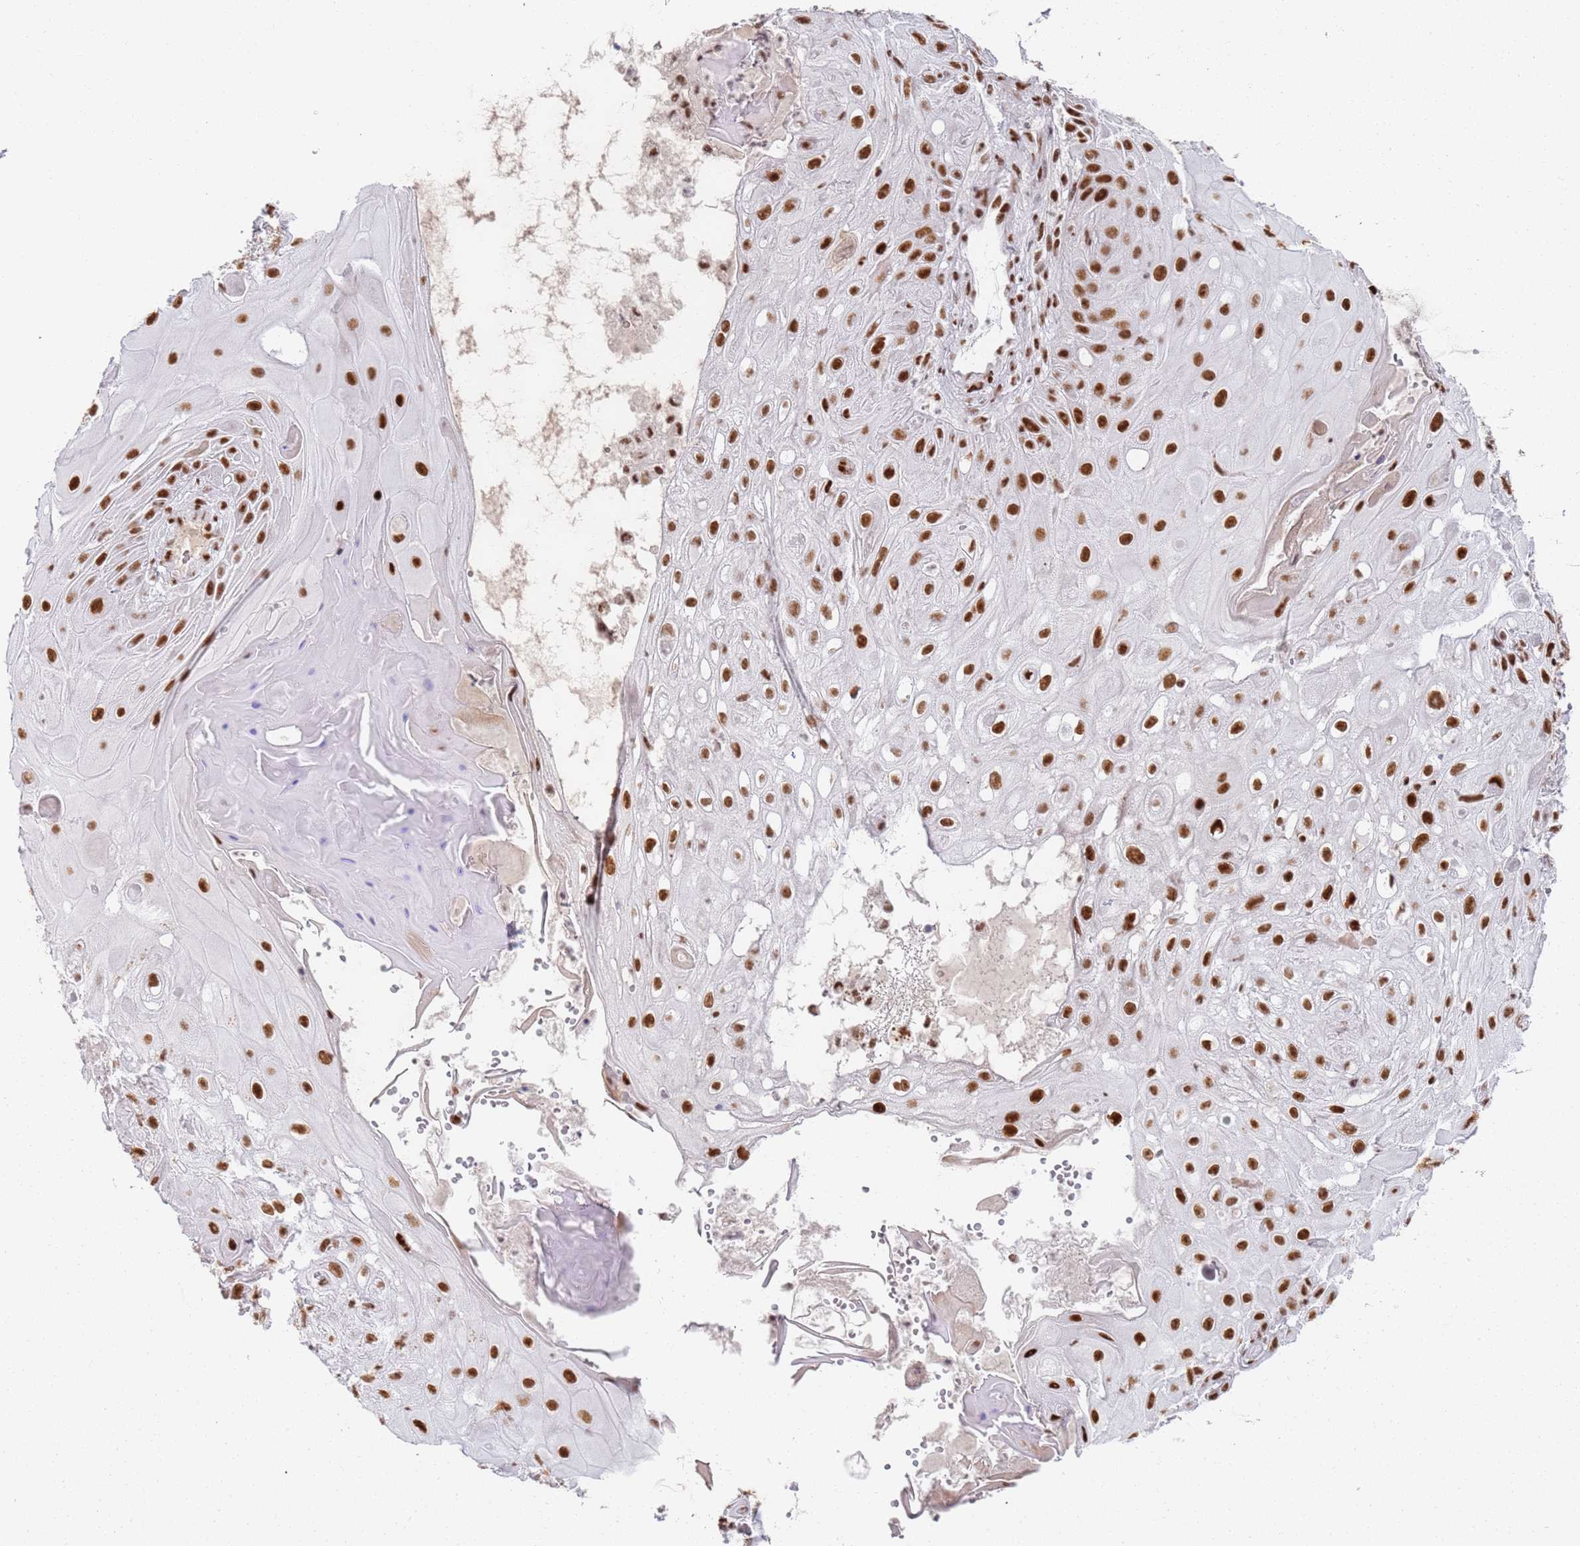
{"staining": {"intensity": "strong", "quantity": ">75%", "location": "nuclear"}, "tissue": "skin cancer", "cell_type": "Tumor cells", "image_type": "cancer", "snomed": [{"axis": "morphology", "description": "Normal tissue, NOS"}, {"axis": "morphology", "description": "Squamous cell carcinoma, NOS"}, {"axis": "topography", "description": "Skin"}, {"axis": "topography", "description": "Cartilage tissue"}], "caption": "Protein expression analysis of skin squamous cell carcinoma shows strong nuclear positivity in approximately >75% of tumor cells.", "gene": "AKAP8L", "patient": {"sex": "female", "age": 79}}